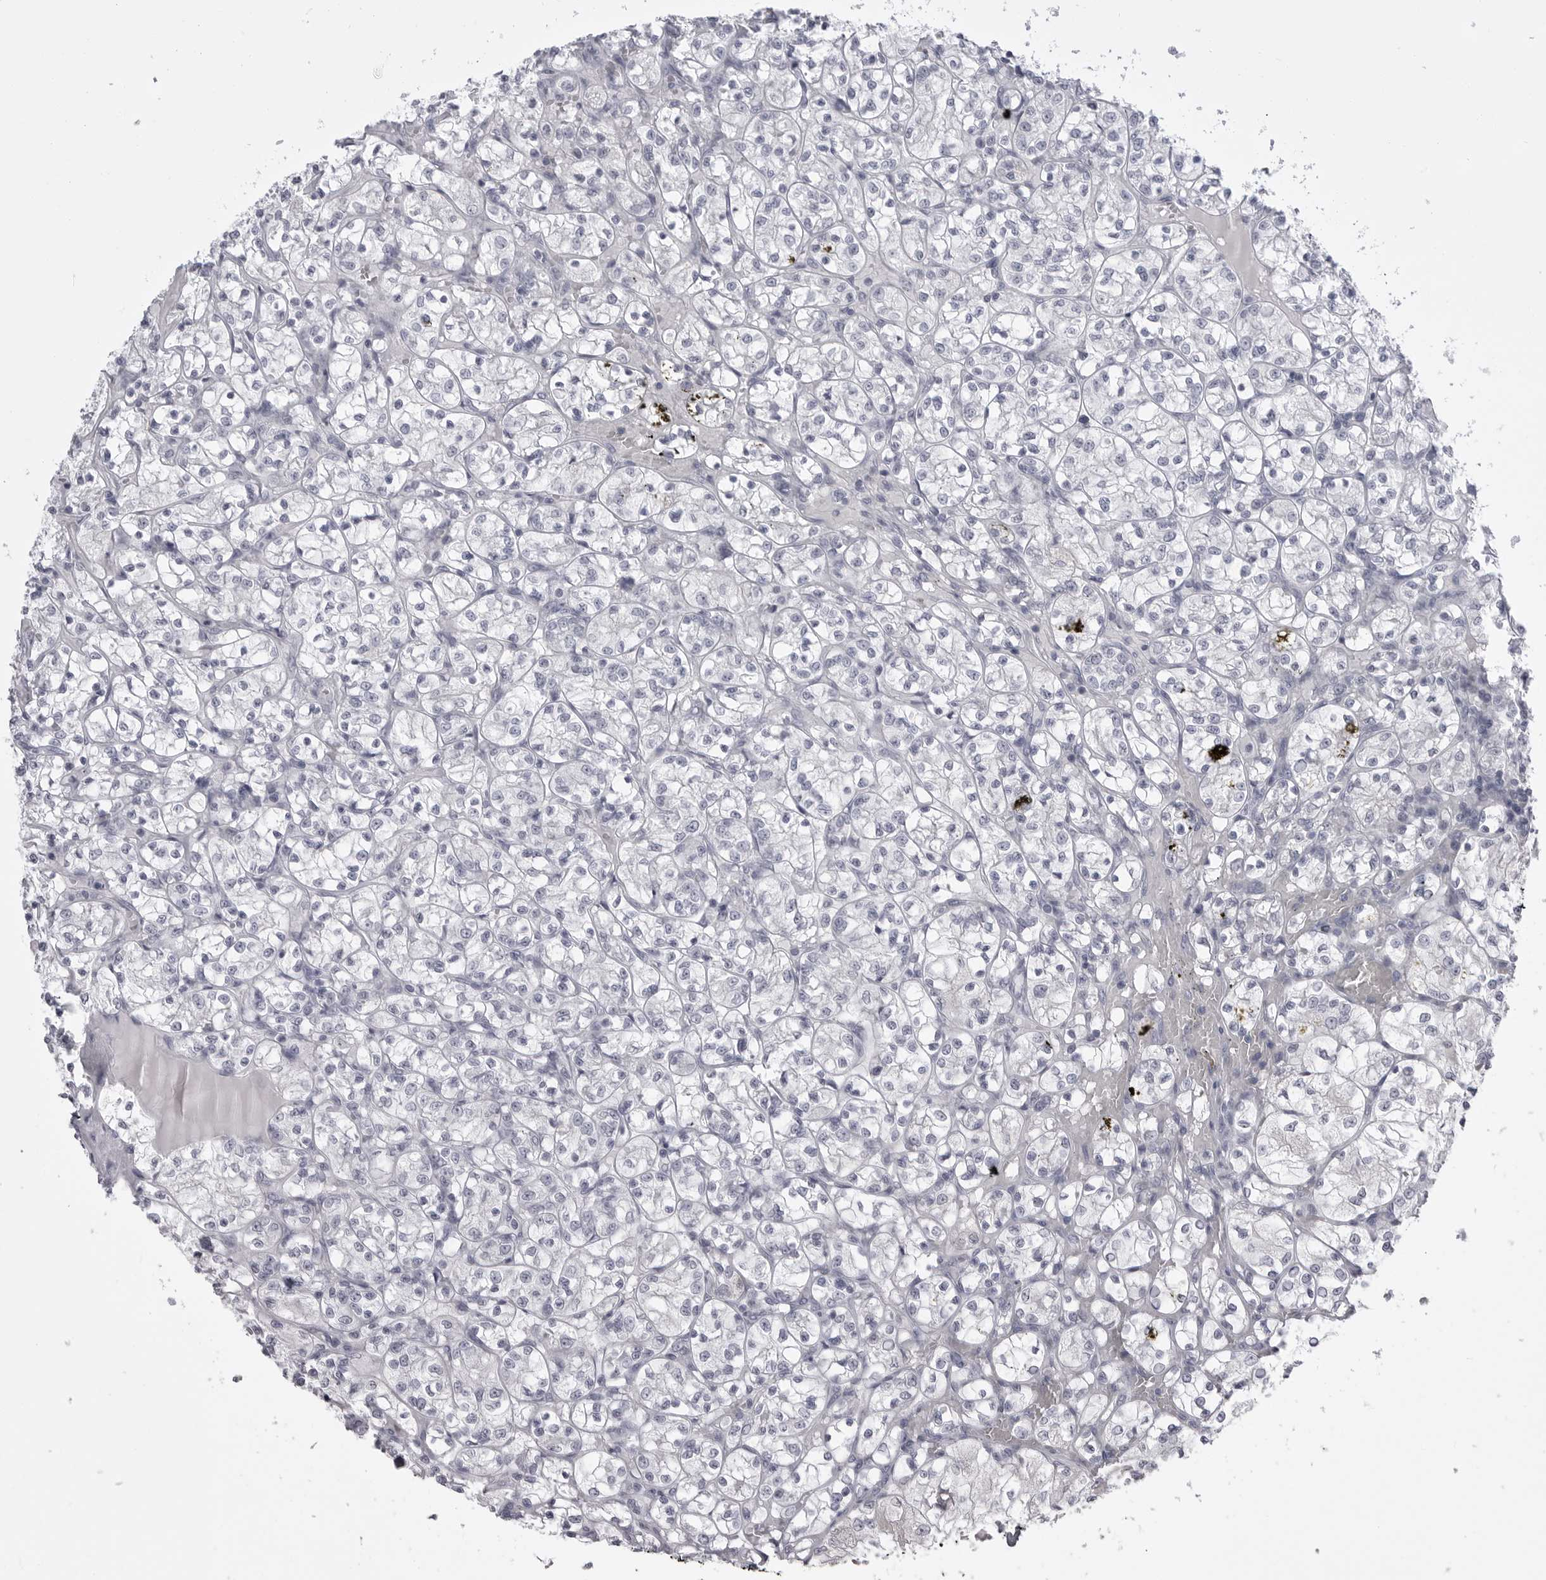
{"staining": {"intensity": "negative", "quantity": "none", "location": "none"}, "tissue": "renal cancer", "cell_type": "Tumor cells", "image_type": "cancer", "snomed": [{"axis": "morphology", "description": "Adenocarcinoma, NOS"}, {"axis": "topography", "description": "Kidney"}], "caption": "The IHC image has no significant positivity in tumor cells of renal cancer tissue. Nuclei are stained in blue.", "gene": "TUFM", "patient": {"sex": "female", "age": 69}}